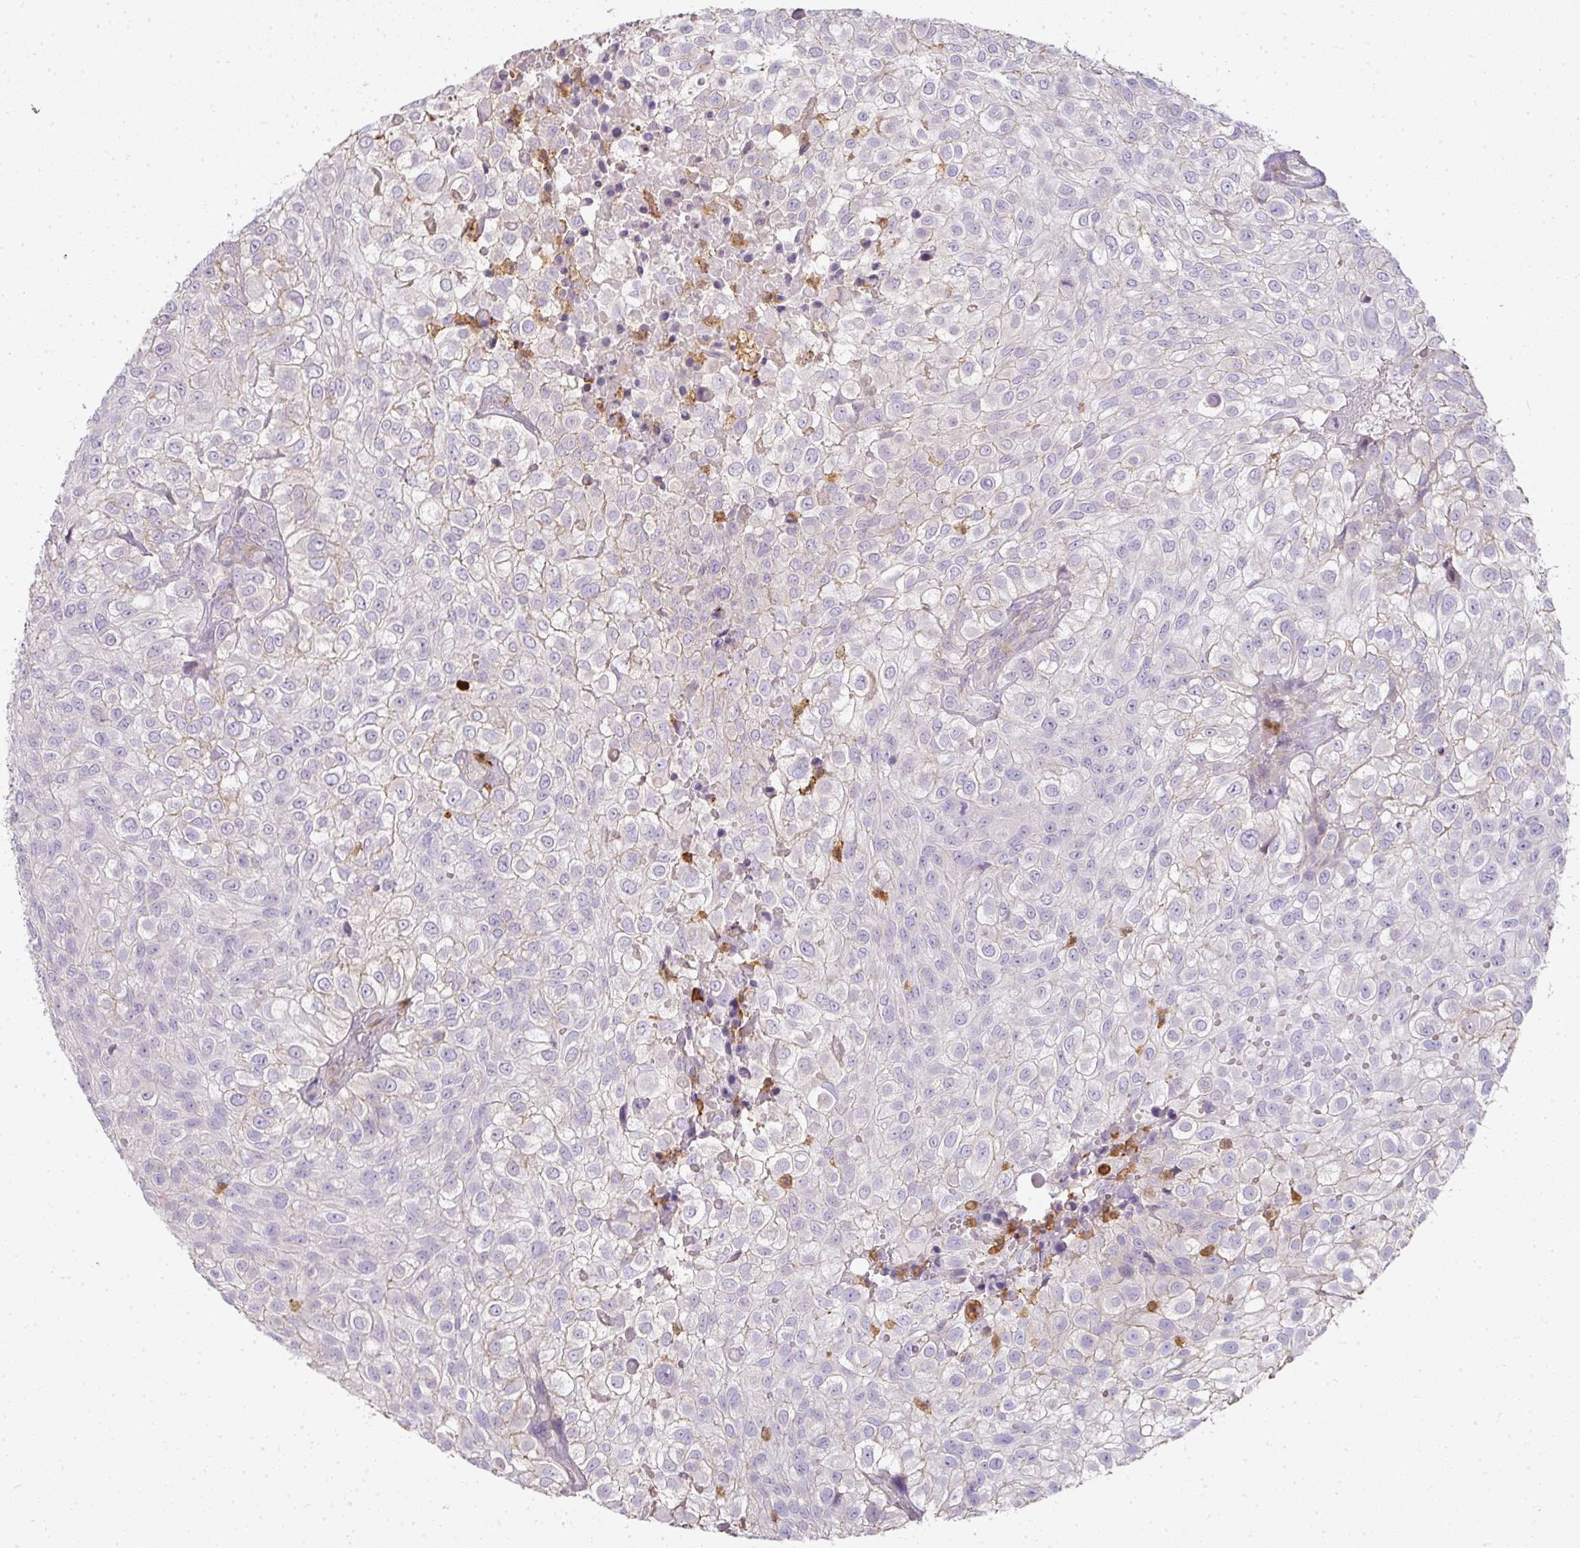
{"staining": {"intensity": "negative", "quantity": "none", "location": "none"}, "tissue": "urothelial cancer", "cell_type": "Tumor cells", "image_type": "cancer", "snomed": [{"axis": "morphology", "description": "Urothelial carcinoma, High grade"}, {"axis": "topography", "description": "Urinary bladder"}], "caption": "Immunohistochemistry of high-grade urothelial carcinoma displays no positivity in tumor cells.", "gene": "HHEX", "patient": {"sex": "male", "age": 56}}